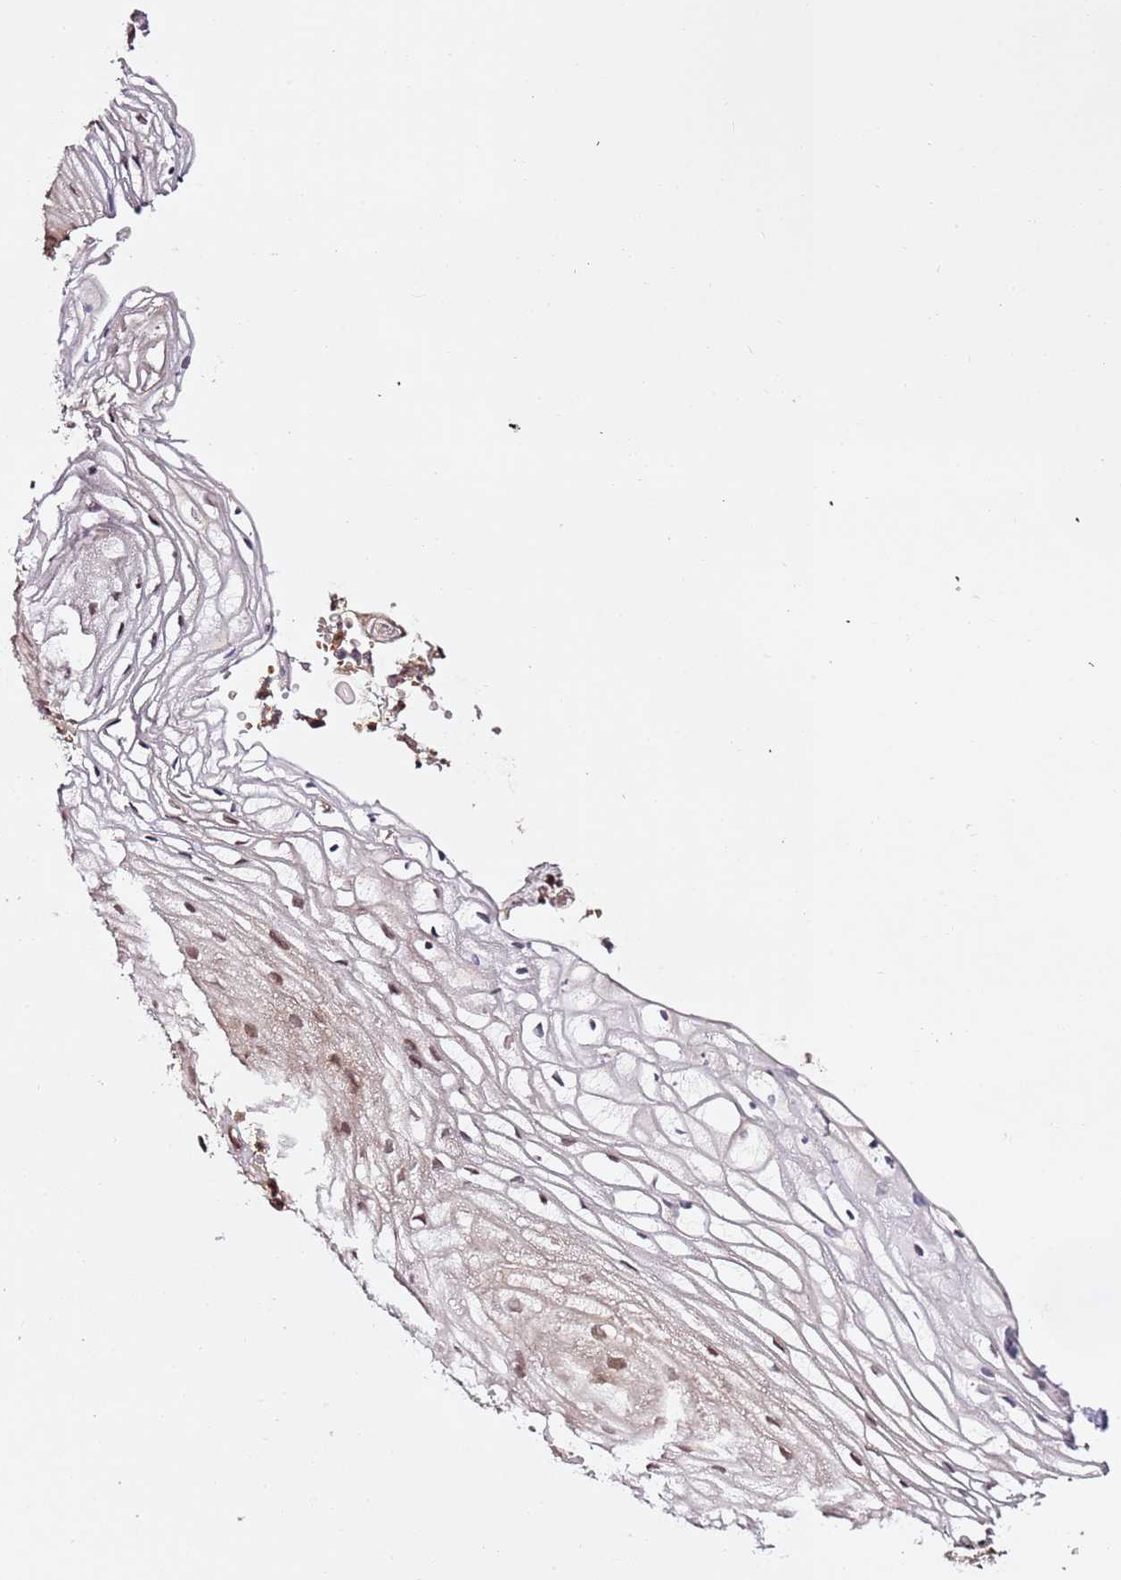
{"staining": {"intensity": "moderate", "quantity": "25%-75%", "location": "nuclear"}, "tissue": "vagina", "cell_type": "Squamous epithelial cells", "image_type": "normal", "snomed": [{"axis": "morphology", "description": "Normal tissue, NOS"}, {"axis": "topography", "description": "Vagina"}], "caption": "Immunohistochemistry (IHC) image of benign vagina: human vagina stained using immunohistochemistry (IHC) shows medium levels of moderate protein expression localized specifically in the nuclear of squamous epithelial cells, appearing as a nuclear brown color.", "gene": "OR5V1", "patient": {"sex": "female", "age": 60}}